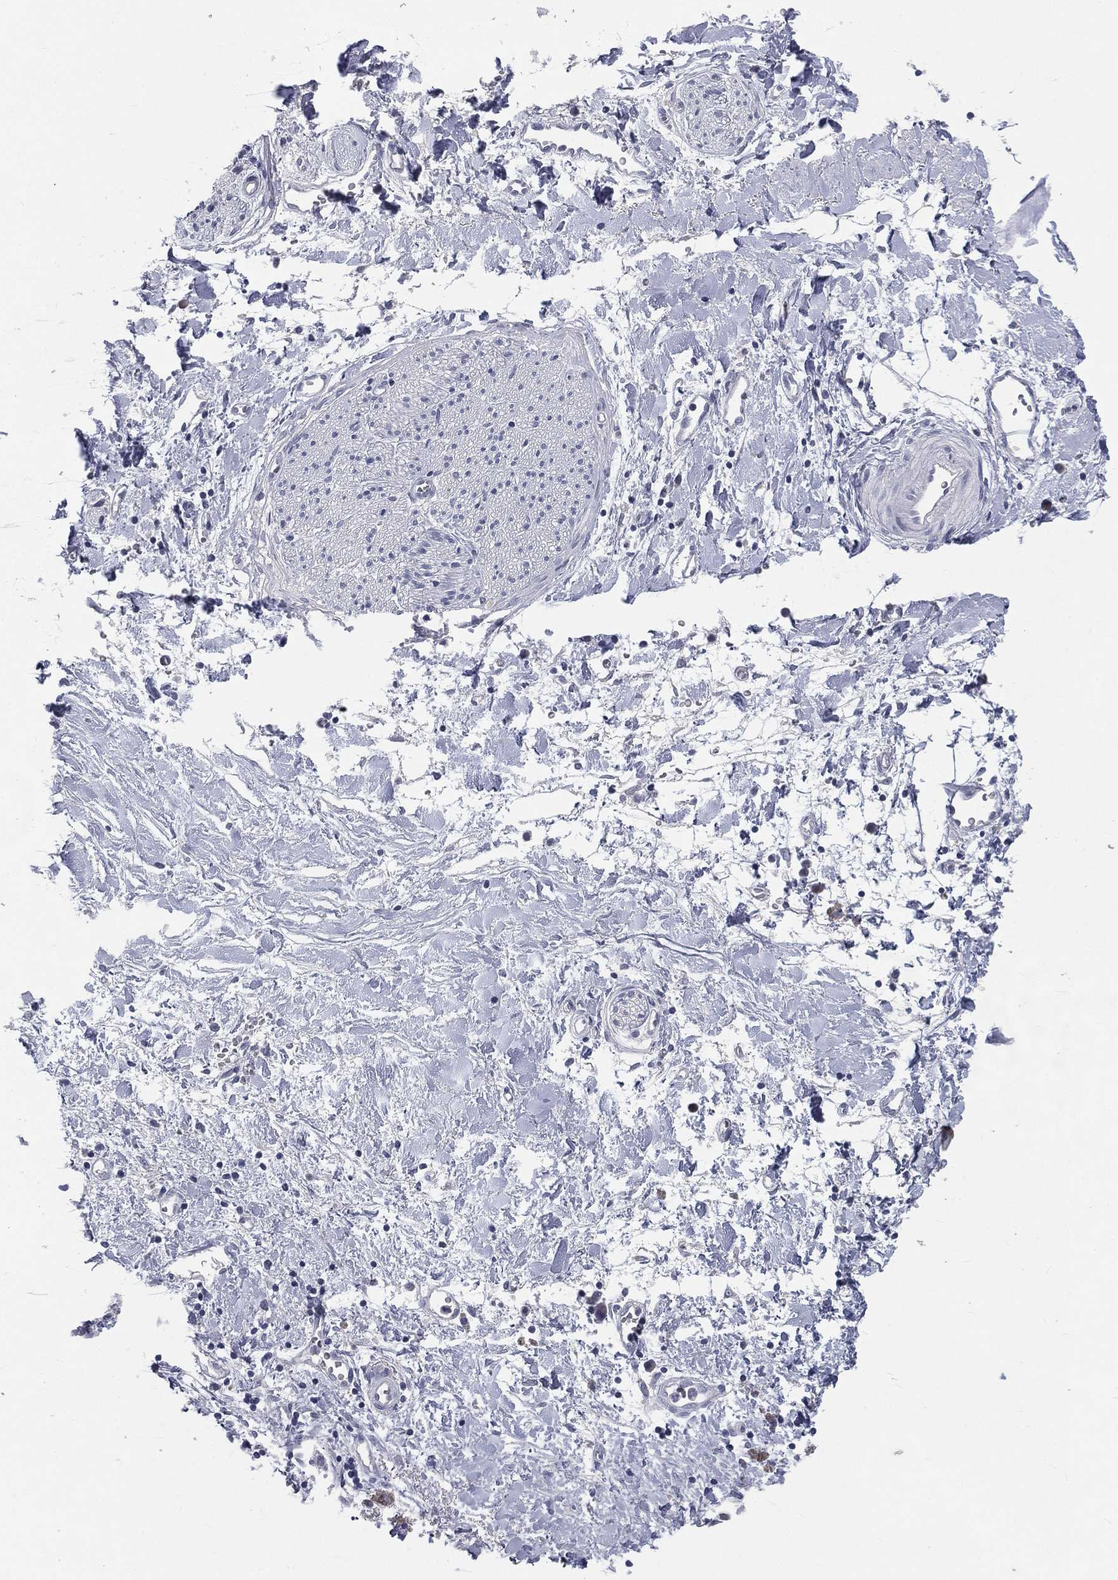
{"staining": {"intensity": "negative", "quantity": "none", "location": "none"}, "tissue": "adipose tissue", "cell_type": "Adipocytes", "image_type": "normal", "snomed": [{"axis": "morphology", "description": "Normal tissue, NOS"}, {"axis": "morphology", "description": "Adenocarcinoma, NOS"}, {"axis": "topography", "description": "Pancreas"}, {"axis": "topography", "description": "Peripheral nerve tissue"}], "caption": "Adipose tissue was stained to show a protein in brown. There is no significant positivity in adipocytes. (DAB immunohistochemistry visualized using brightfield microscopy, high magnification).", "gene": "IFT27", "patient": {"sex": "male", "age": 61}}